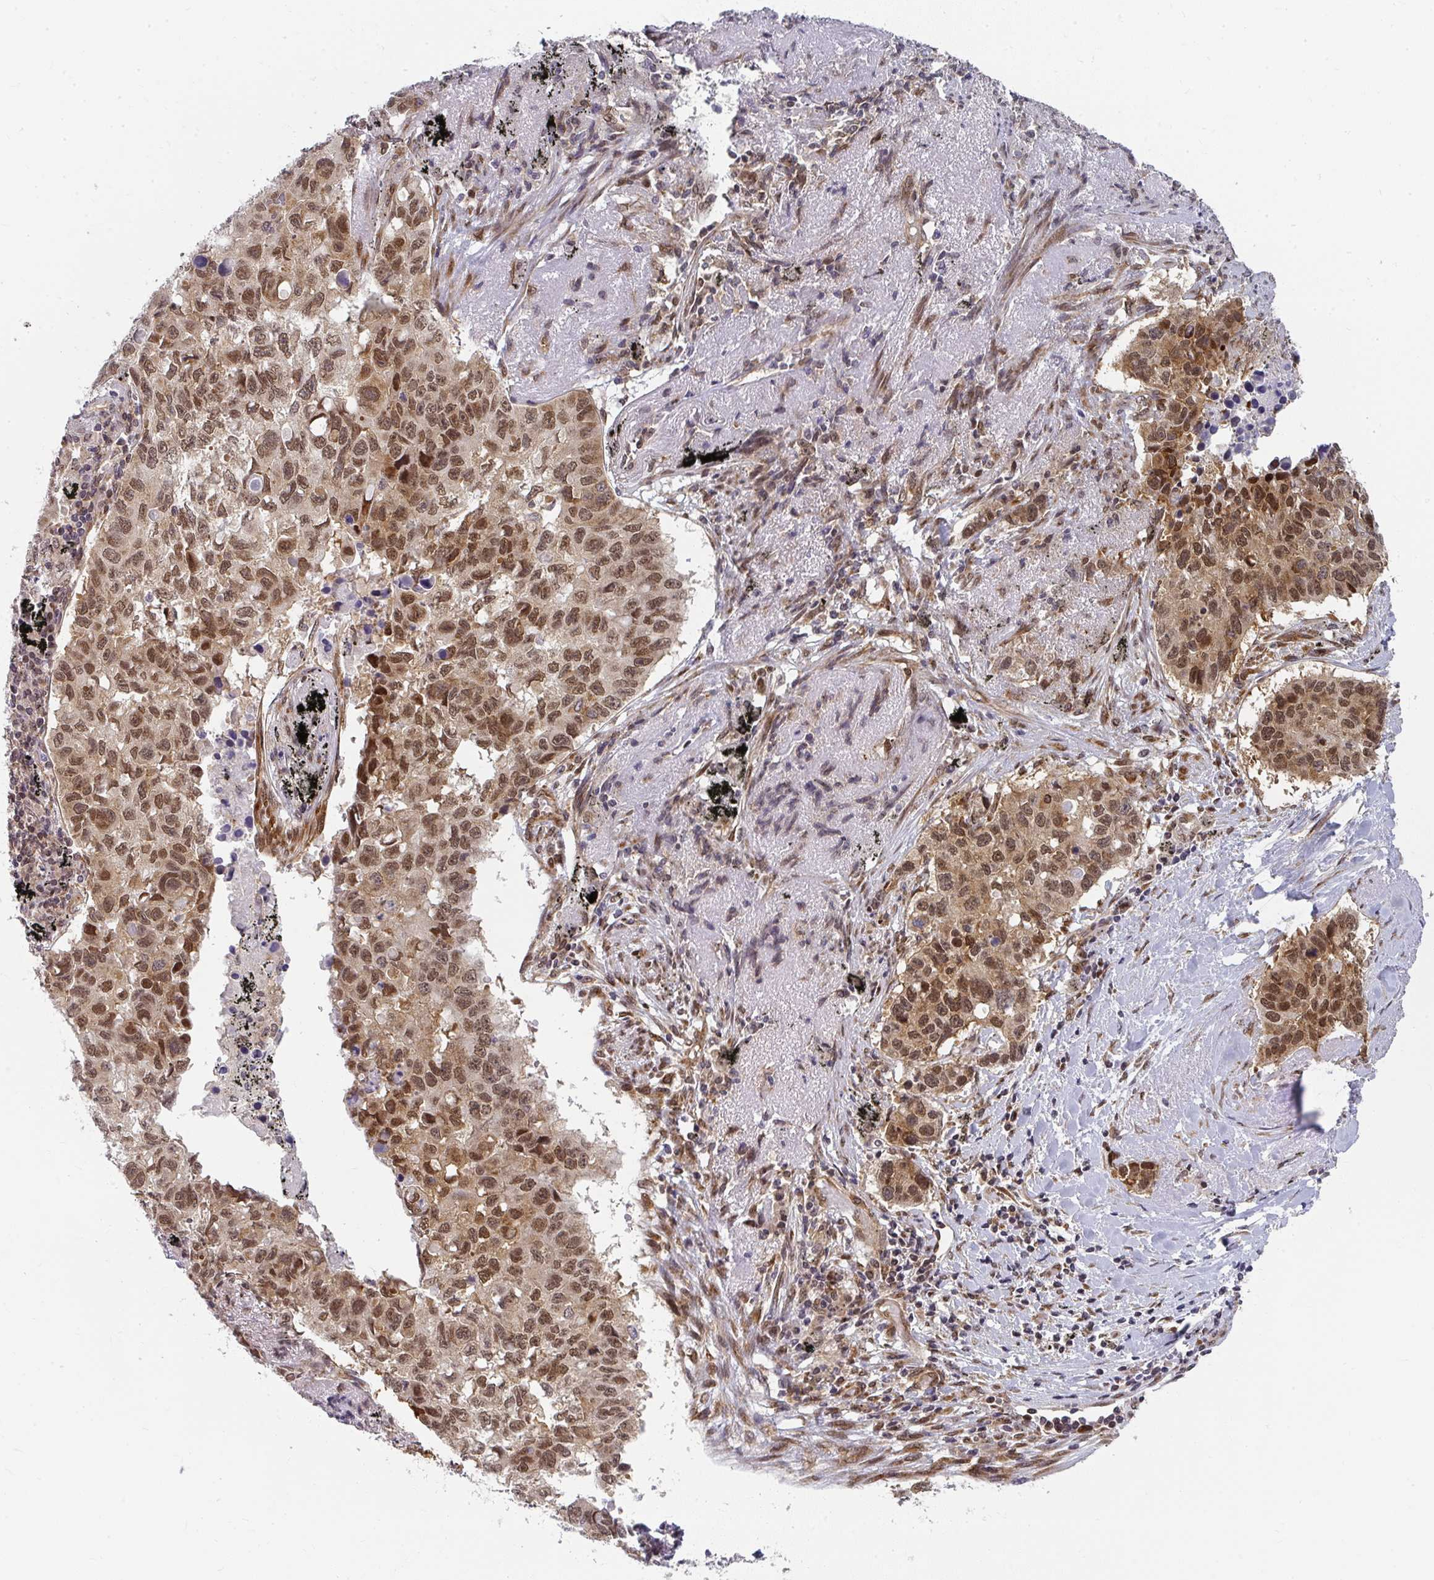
{"staining": {"intensity": "moderate", "quantity": ">75%", "location": "cytoplasmic/membranous,nuclear"}, "tissue": "lung cancer", "cell_type": "Tumor cells", "image_type": "cancer", "snomed": [{"axis": "morphology", "description": "Squamous cell carcinoma, NOS"}, {"axis": "topography", "description": "Lung"}], "caption": "Protein staining displays moderate cytoplasmic/membranous and nuclear staining in approximately >75% of tumor cells in lung cancer.", "gene": "SYNCRIP", "patient": {"sex": "male", "age": 60}}